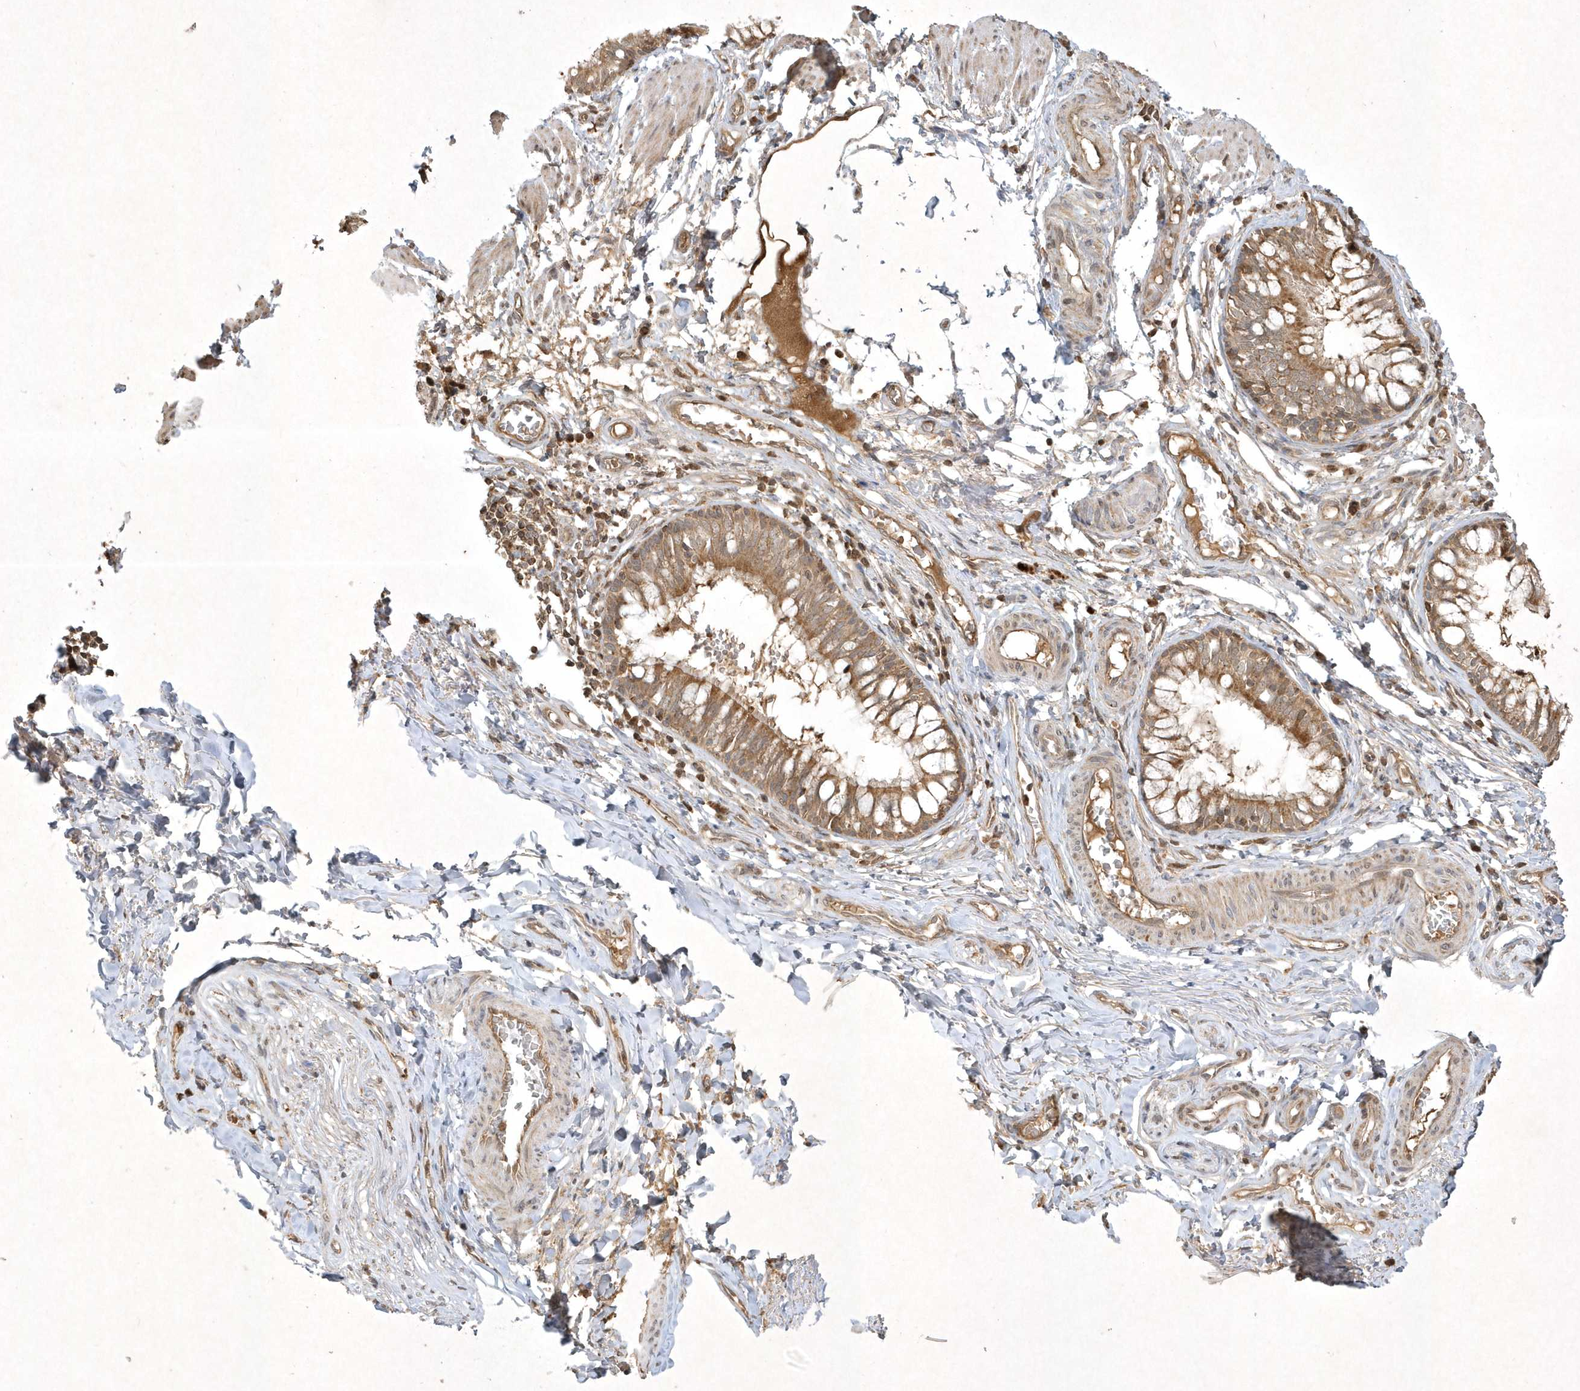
{"staining": {"intensity": "moderate", "quantity": ">75%", "location": "cytoplasmic/membranous"}, "tissue": "bronchus", "cell_type": "Respiratory epithelial cells", "image_type": "normal", "snomed": [{"axis": "morphology", "description": "Normal tissue, NOS"}, {"axis": "topography", "description": "Cartilage tissue"}, {"axis": "topography", "description": "Bronchus"}], "caption": "IHC (DAB) staining of benign human bronchus demonstrates moderate cytoplasmic/membranous protein staining in about >75% of respiratory epithelial cells.", "gene": "PLTP", "patient": {"sex": "female", "age": 36}}